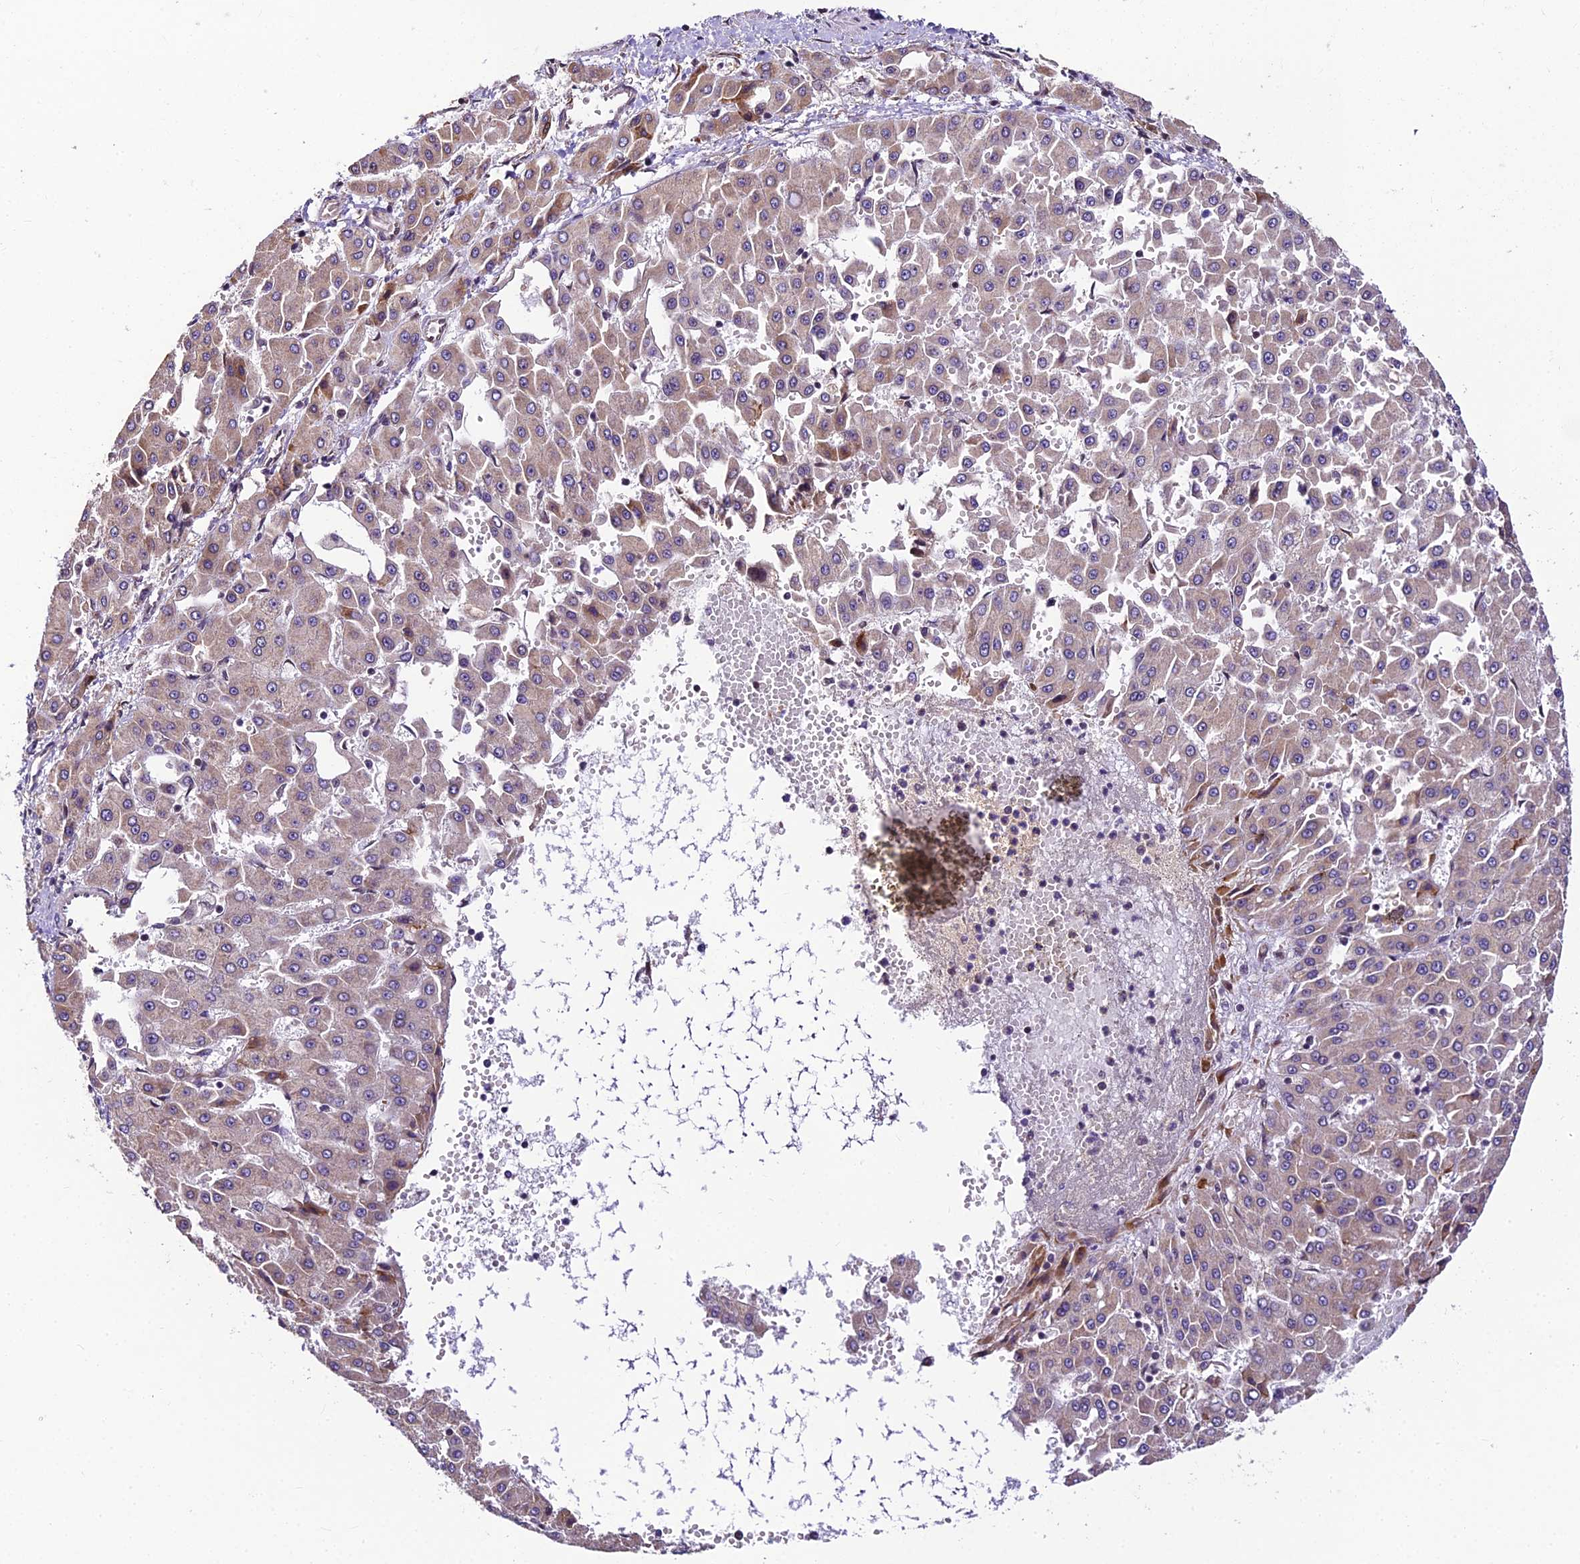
{"staining": {"intensity": "moderate", "quantity": "<25%", "location": "cytoplasmic/membranous"}, "tissue": "liver cancer", "cell_type": "Tumor cells", "image_type": "cancer", "snomed": [{"axis": "morphology", "description": "Carcinoma, Hepatocellular, NOS"}, {"axis": "topography", "description": "Liver"}], "caption": "Brown immunohistochemical staining in human liver cancer demonstrates moderate cytoplasmic/membranous expression in about <25% of tumor cells. The protein is stained brown, and the nuclei are stained in blue (DAB IHC with brightfield microscopy, high magnification).", "gene": "TRIM22", "patient": {"sex": "male", "age": 47}}